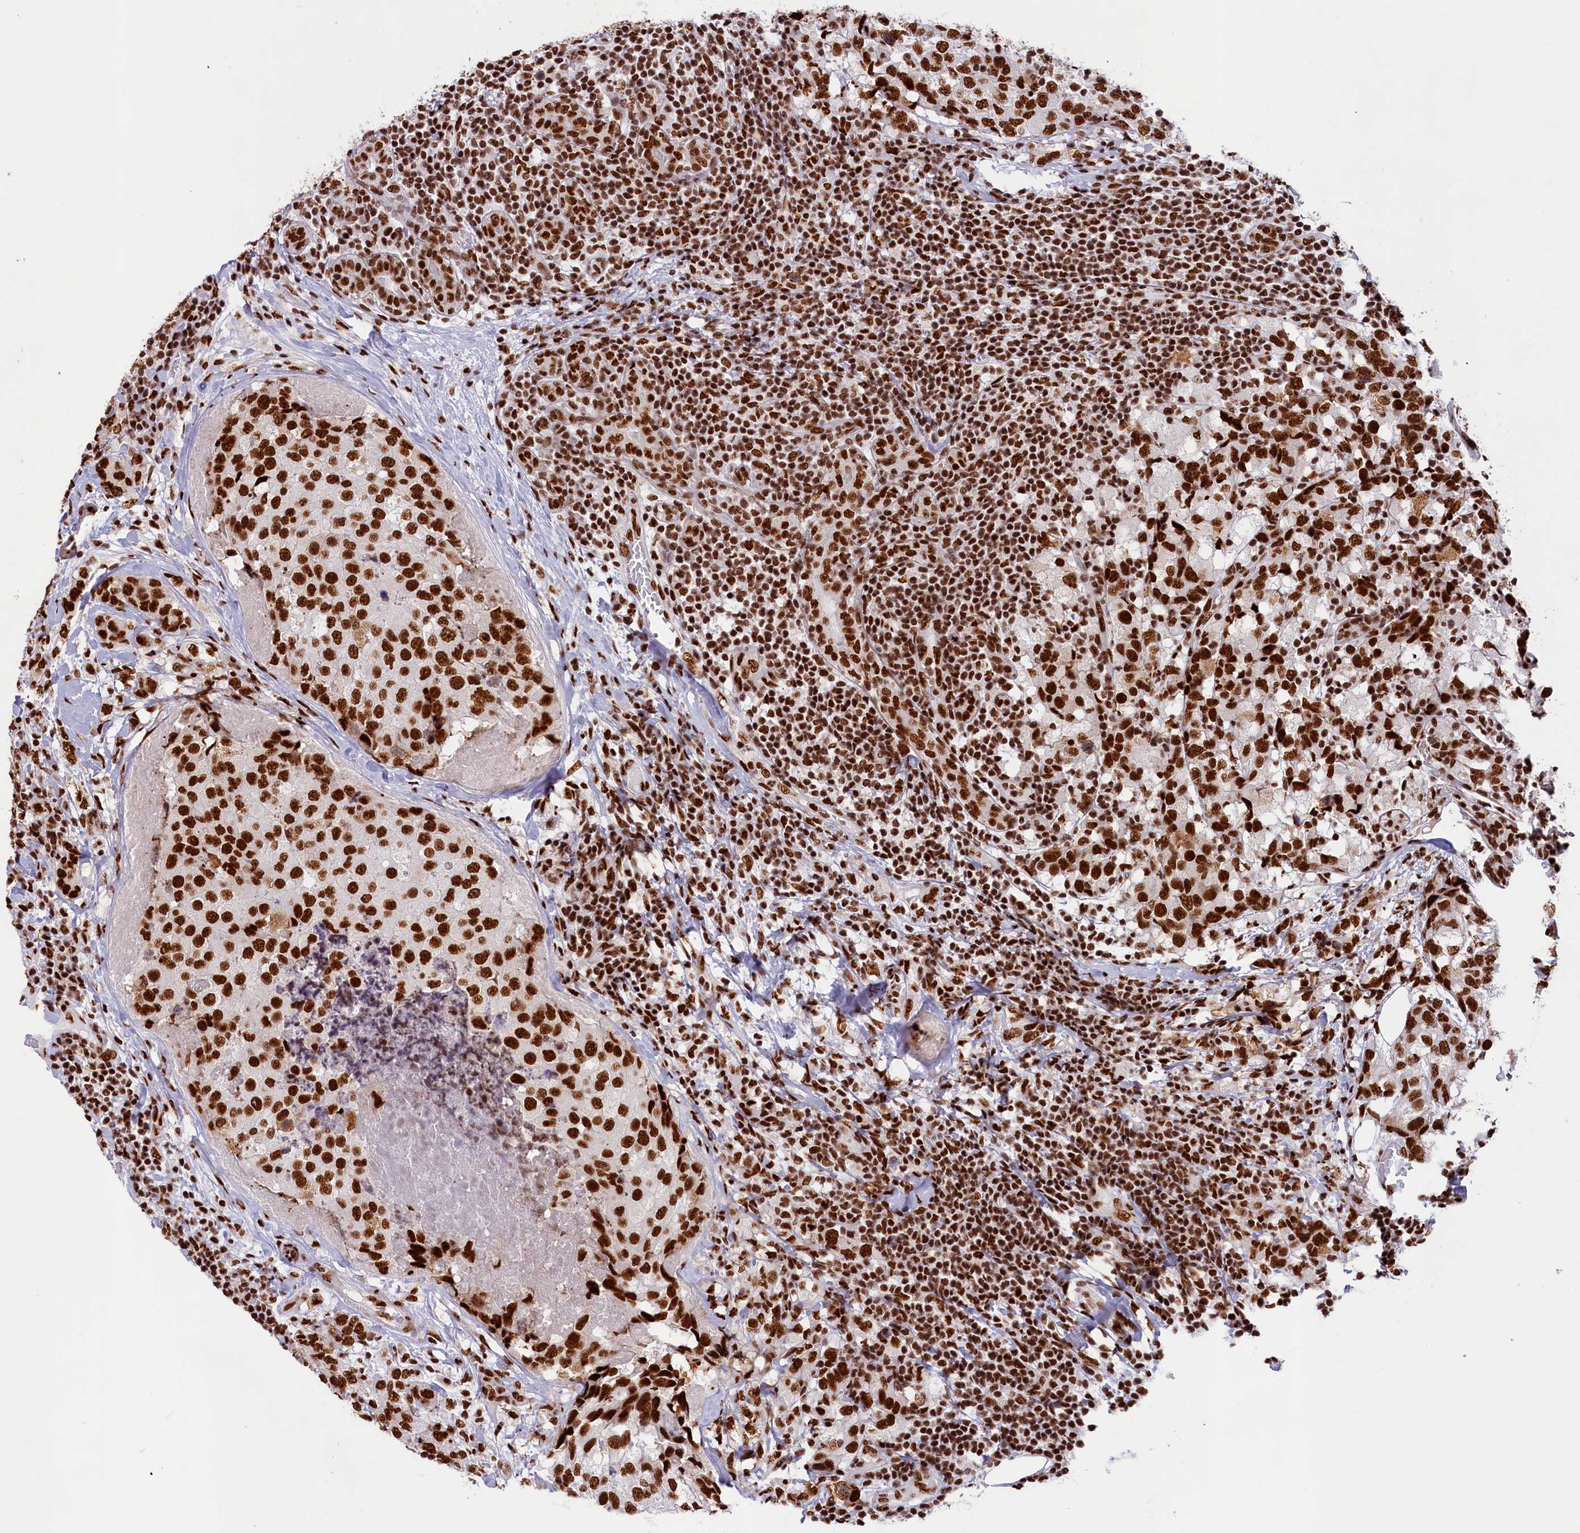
{"staining": {"intensity": "strong", "quantity": ">75%", "location": "nuclear"}, "tissue": "breast cancer", "cell_type": "Tumor cells", "image_type": "cancer", "snomed": [{"axis": "morphology", "description": "Lobular carcinoma"}, {"axis": "topography", "description": "Breast"}], "caption": "A brown stain labels strong nuclear expression of a protein in human breast lobular carcinoma tumor cells.", "gene": "SNRNP70", "patient": {"sex": "female", "age": 59}}